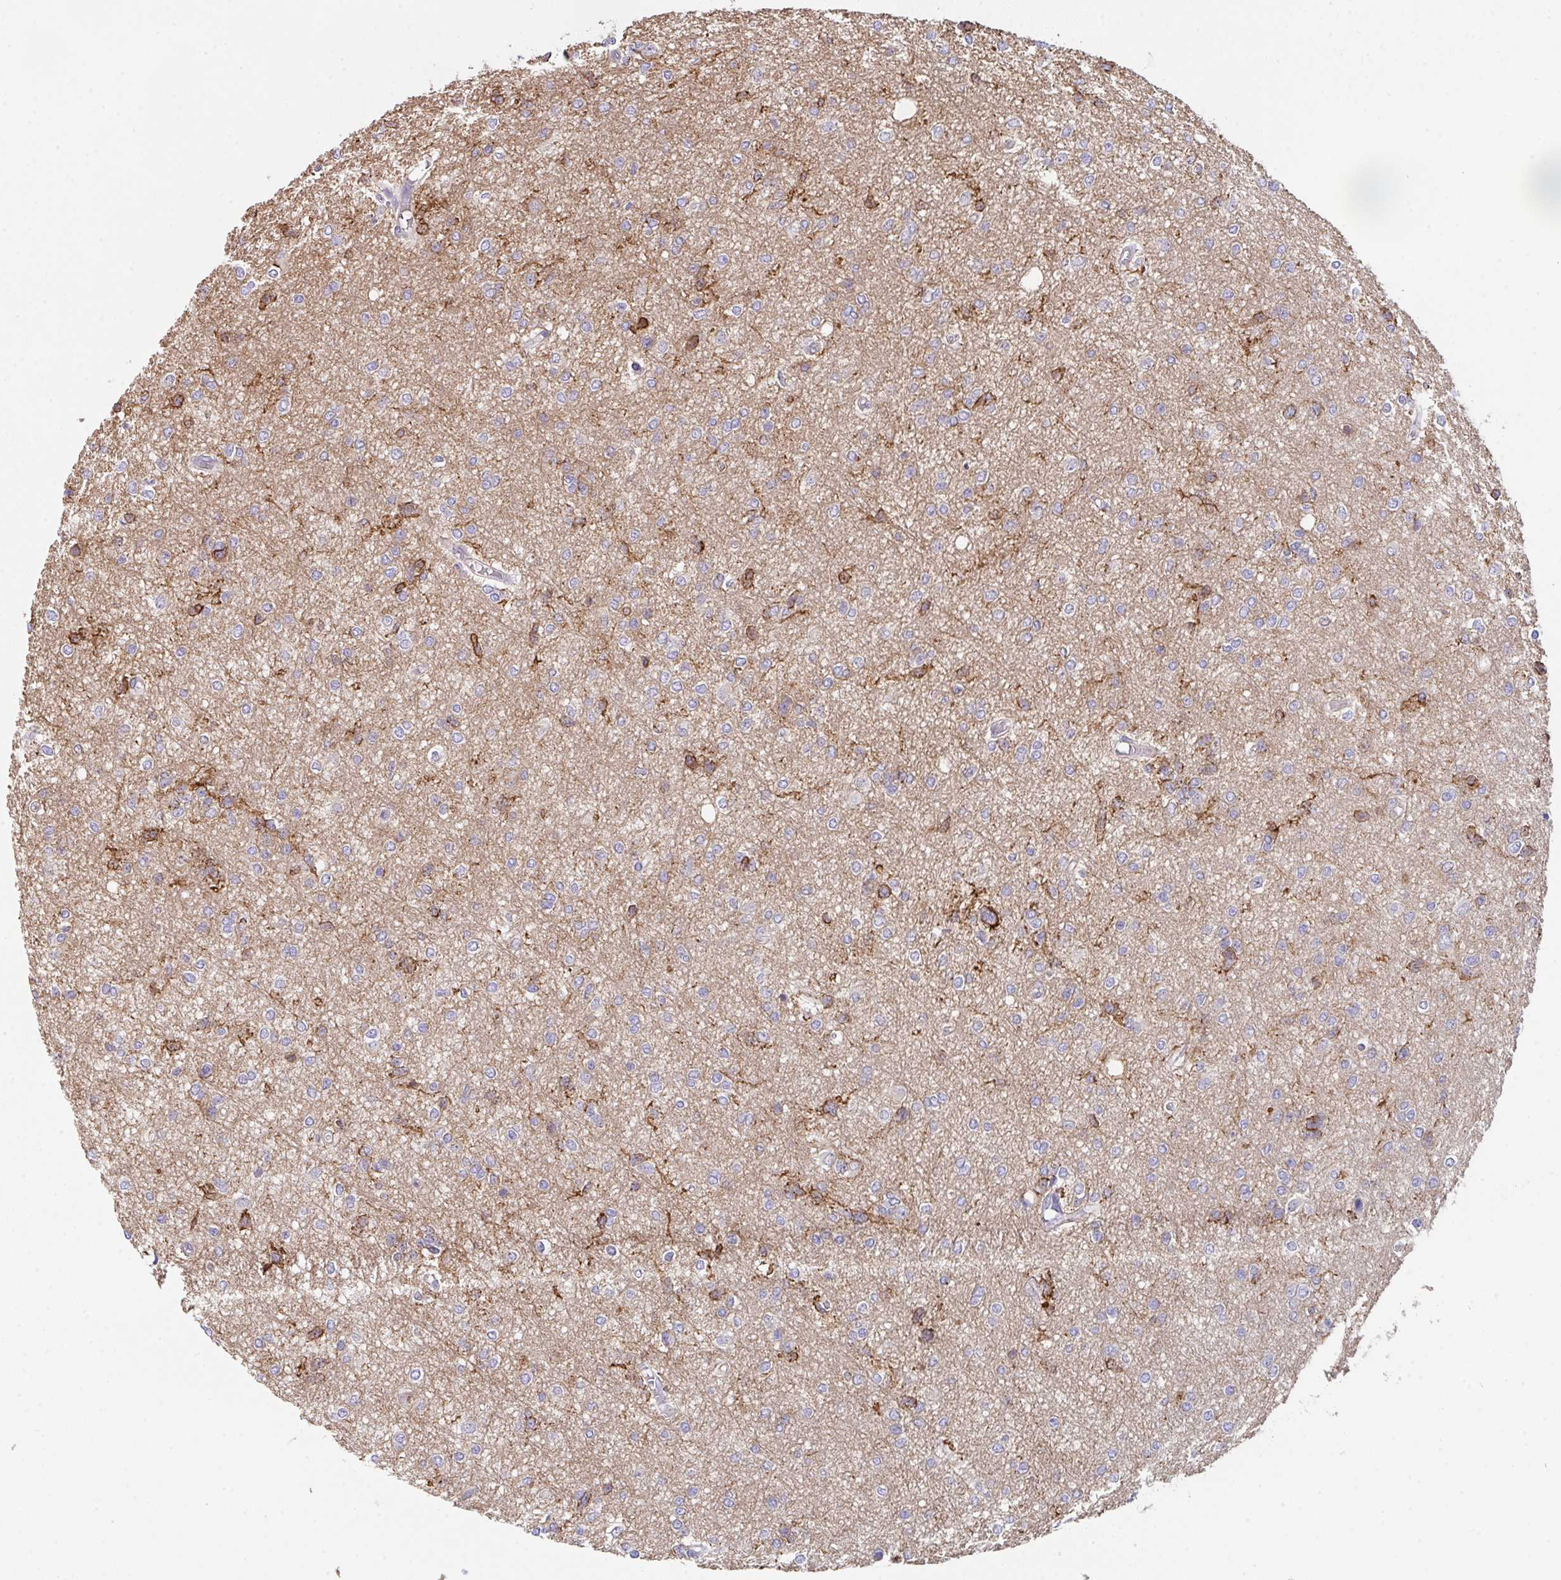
{"staining": {"intensity": "negative", "quantity": "none", "location": "none"}, "tissue": "glioma", "cell_type": "Tumor cells", "image_type": "cancer", "snomed": [{"axis": "morphology", "description": "Glioma, malignant, Low grade"}, {"axis": "topography", "description": "Brain"}], "caption": "Immunohistochemistry (IHC) of human low-grade glioma (malignant) demonstrates no positivity in tumor cells.", "gene": "DBN1", "patient": {"sex": "male", "age": 26}}